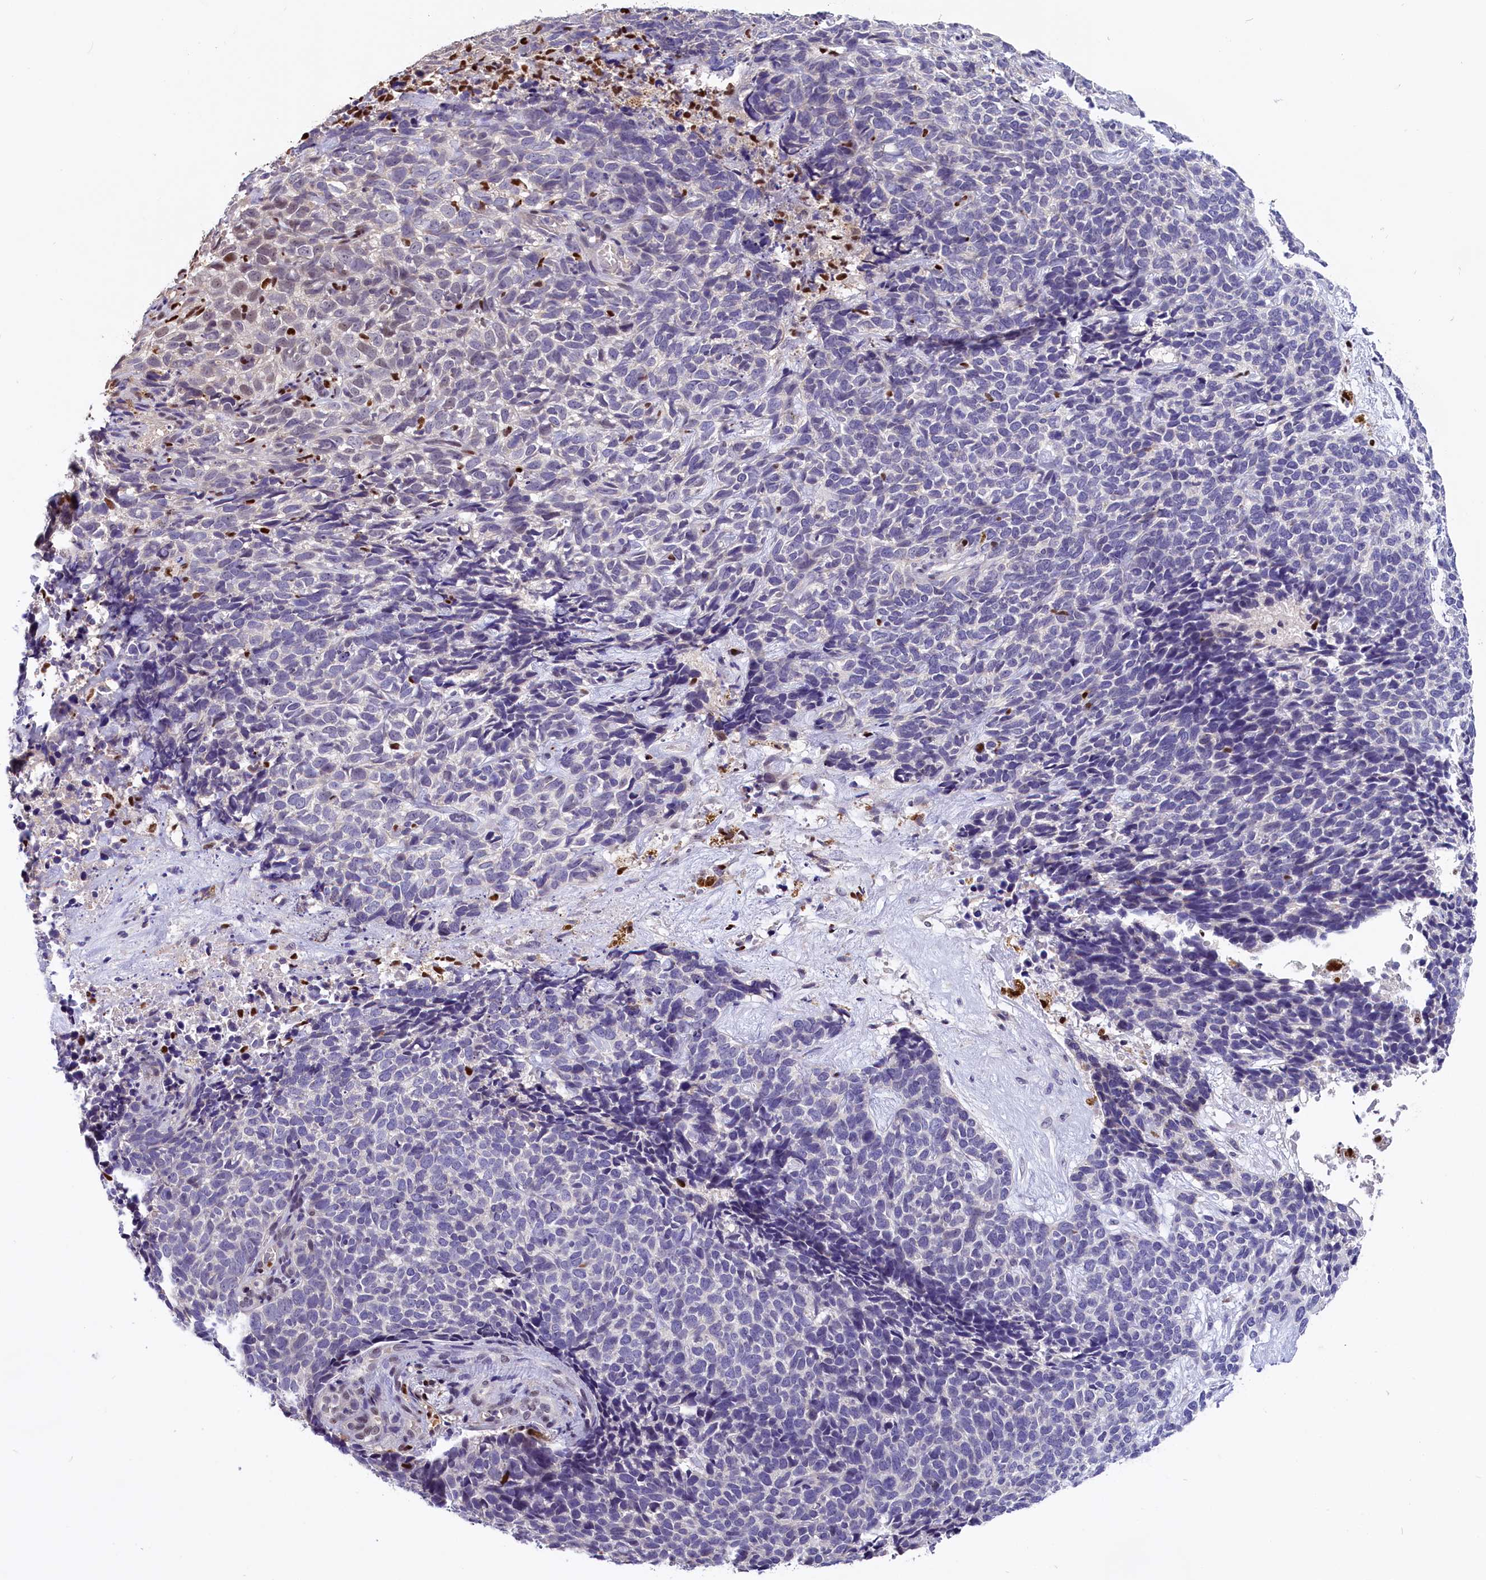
{"staining": {"intensity": "negative", "quantity": "none", "location": "none"}, "tissue": "skin cancer", "cell_type": "Tumor cells", "image_type": "cancer", "snomed": [{"axis": "morphology", "description": "Basal cell carcinoma"}, {"axis": "topography", "description": "Skin"}], "caption": "IHC histopathology image of skin basal cell carcinoma stained for a protein (brown), which reveals no expression in tumor cells.", "gene": "BTBD9", "patient": {"sex": "female", "age": 84}}